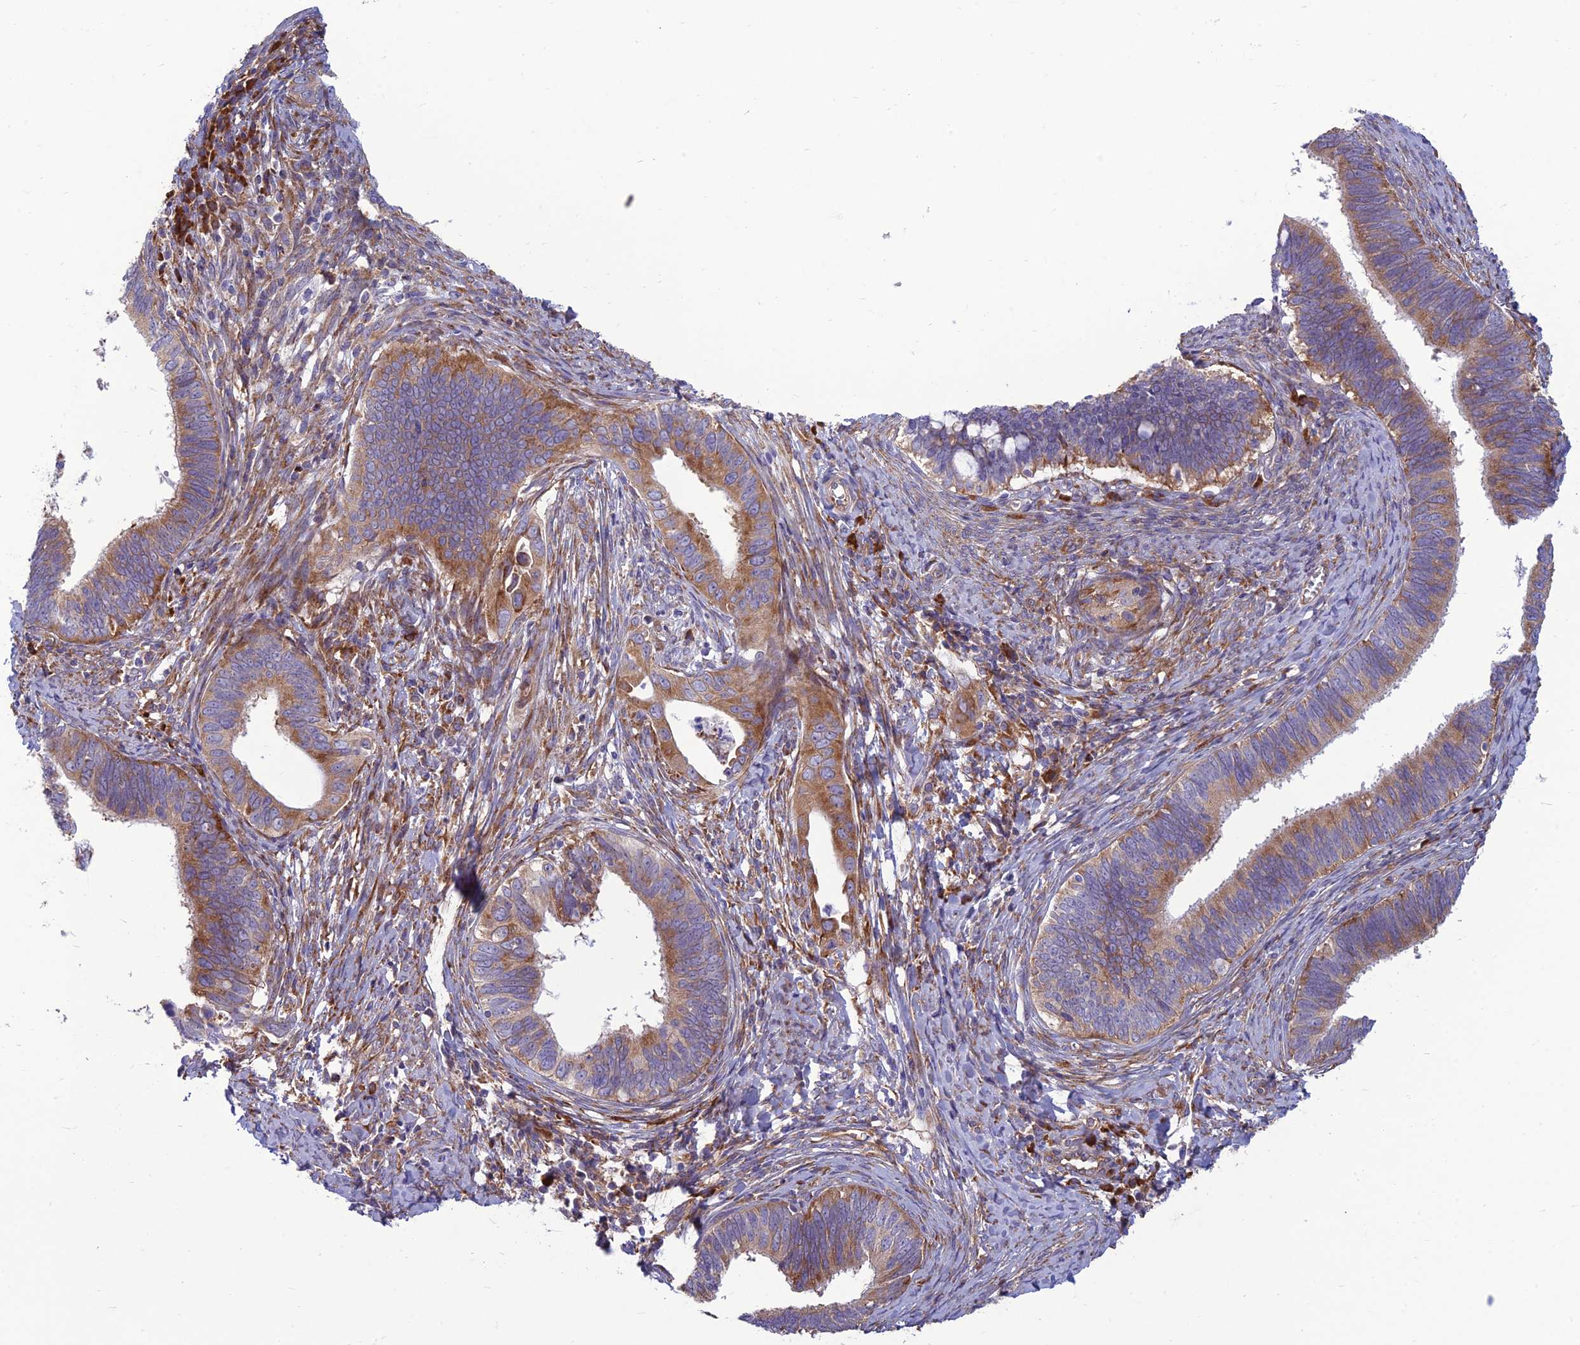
{"staining": {"intensity": "moderate", "quantity": ">75%", "location": "cytoplasmic/membranous"}, "tissue": "cervical cancer", "cell_type": "Tumor cells", "image_type": "cancer", "snomed": [{"axis": "morphology", "description": "Adenocarcinoma, NOS"}, {"axis": "topography", "description": "Cervix"}], "caption": "Protein staining of adenocarcinoma (cervical) tissue displays moderate cytoplasmic/membranous expression in approximately >75% of tumor cells. Nuclei are stained in blue.", "gene": "RPL17-C18orf32", "patient": {"sex": "female", "age": 42}}